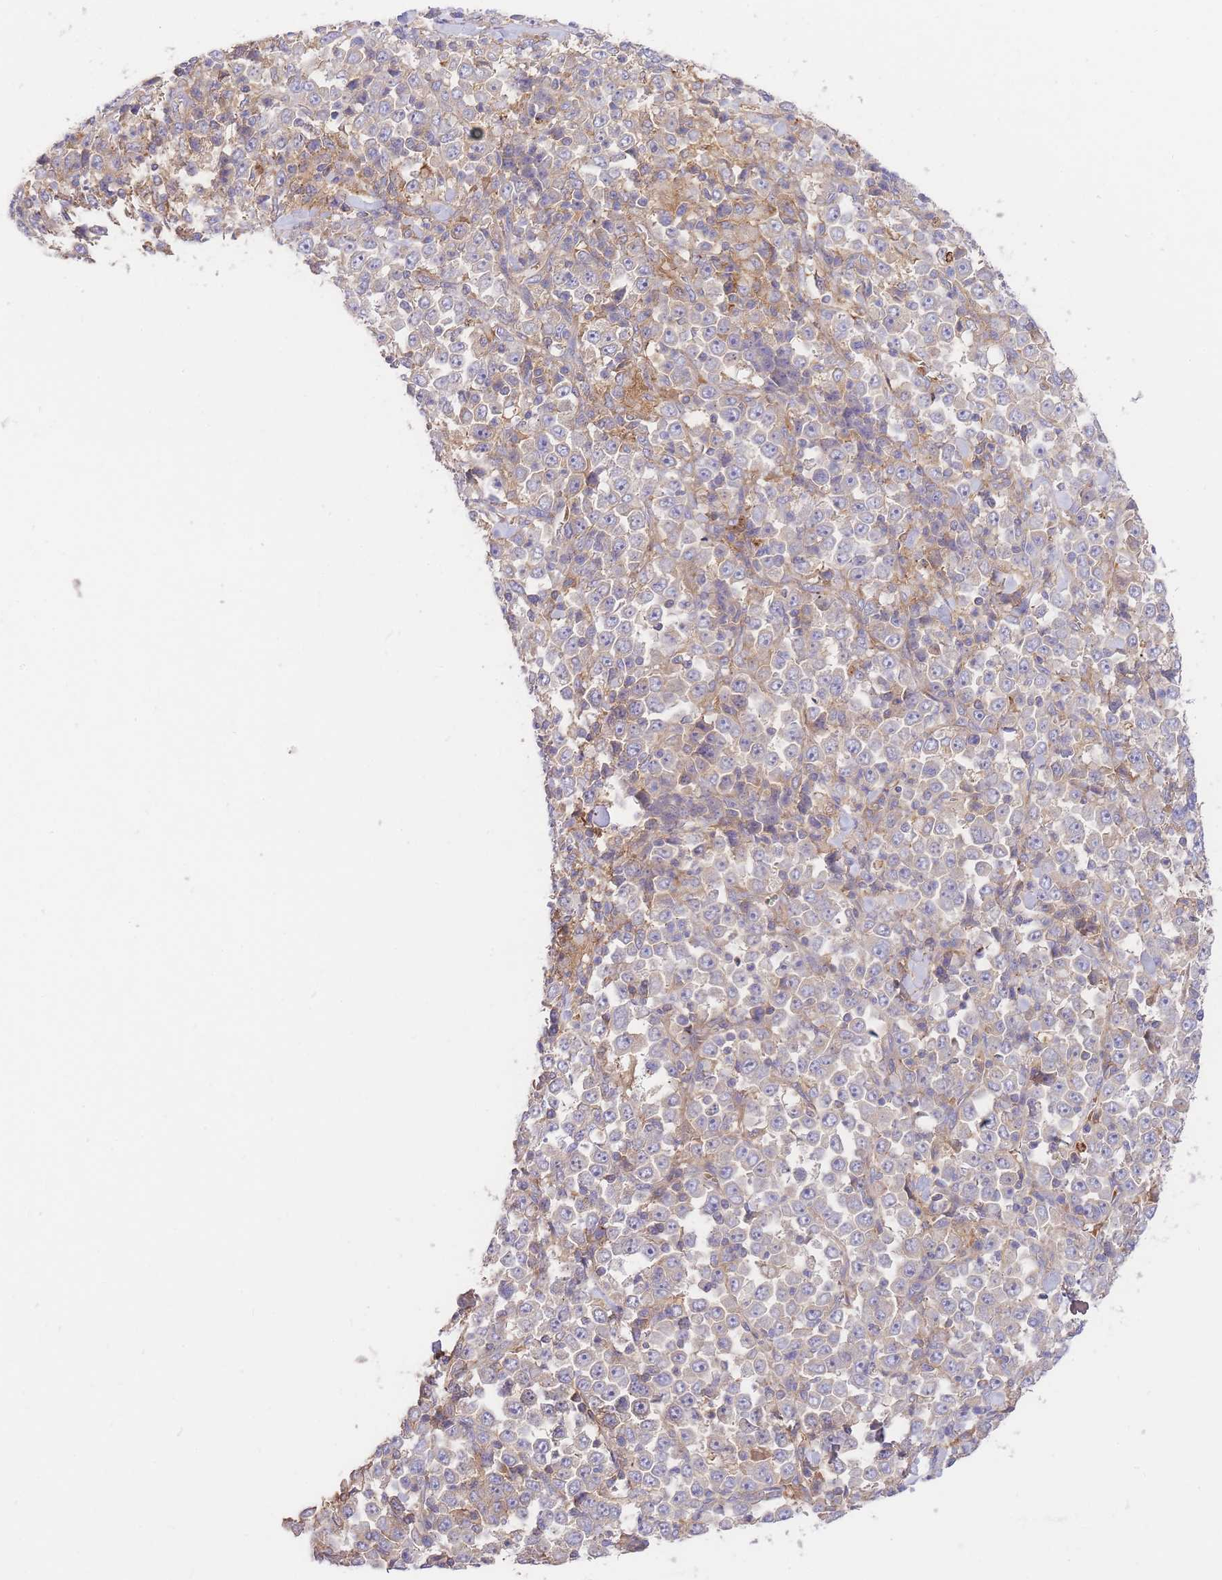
{"staining": {"intensity": "negative", "quantity": "none", "location": "none"}, "tissue": "stomach cancer", "cell_type": "Tumor cells", "image_type": "cancer", "snomed": [{"axis": "morphology", "description": "Normal tissue, NOS"}, {"axis": "morphology", "description": "Adenocarcinoma, NOS"}, {"axis": "topography", "description": "Stomach, upper"}, {"axis": "topography", "description": "Stomach"}], "caption": "Tumor cells are negative for protein expression in human adenocarcinoma (stomach).", "gene": "INSYN2B", "patient": {"sex": "male", "age": 59}}